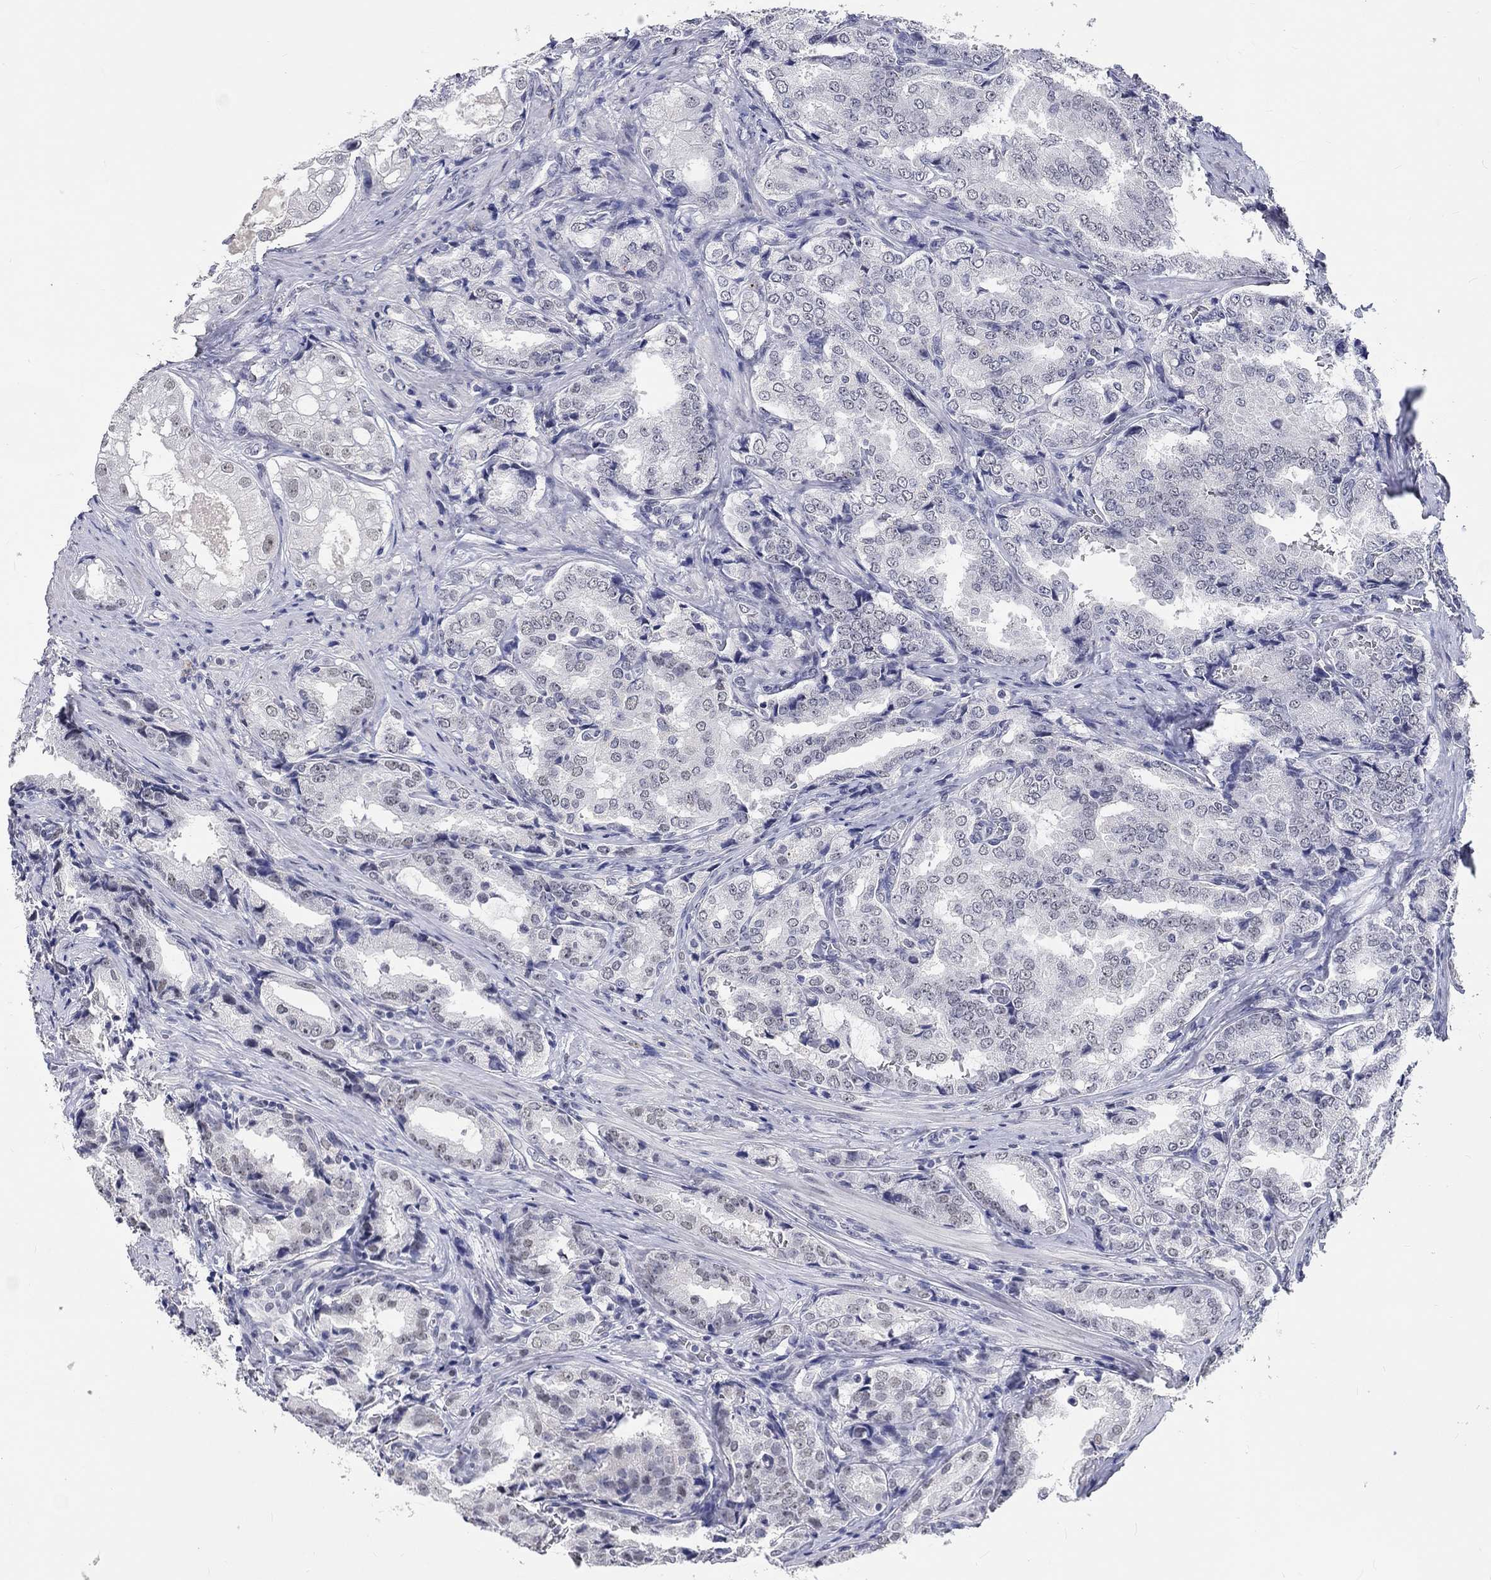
{"staining": {"intensity": "negative", "quantity": "none", "location": "none"}, "tissue": "prostate cancer", "cell_type": "Tumor cells", "image_type": "cancer", "snomed": [{"axis": "morphology", "description": "Adenocarcinoma, NOS"}, {"axis": "topography", "description": "Prostate"}], "caption": "Human prostate cancer stained for a protein using immunohistochemistry (IHC) reveals no expression in tumor cells.", "gene": "GRIN1", "patient": {"sex": "male", "age": 65}}